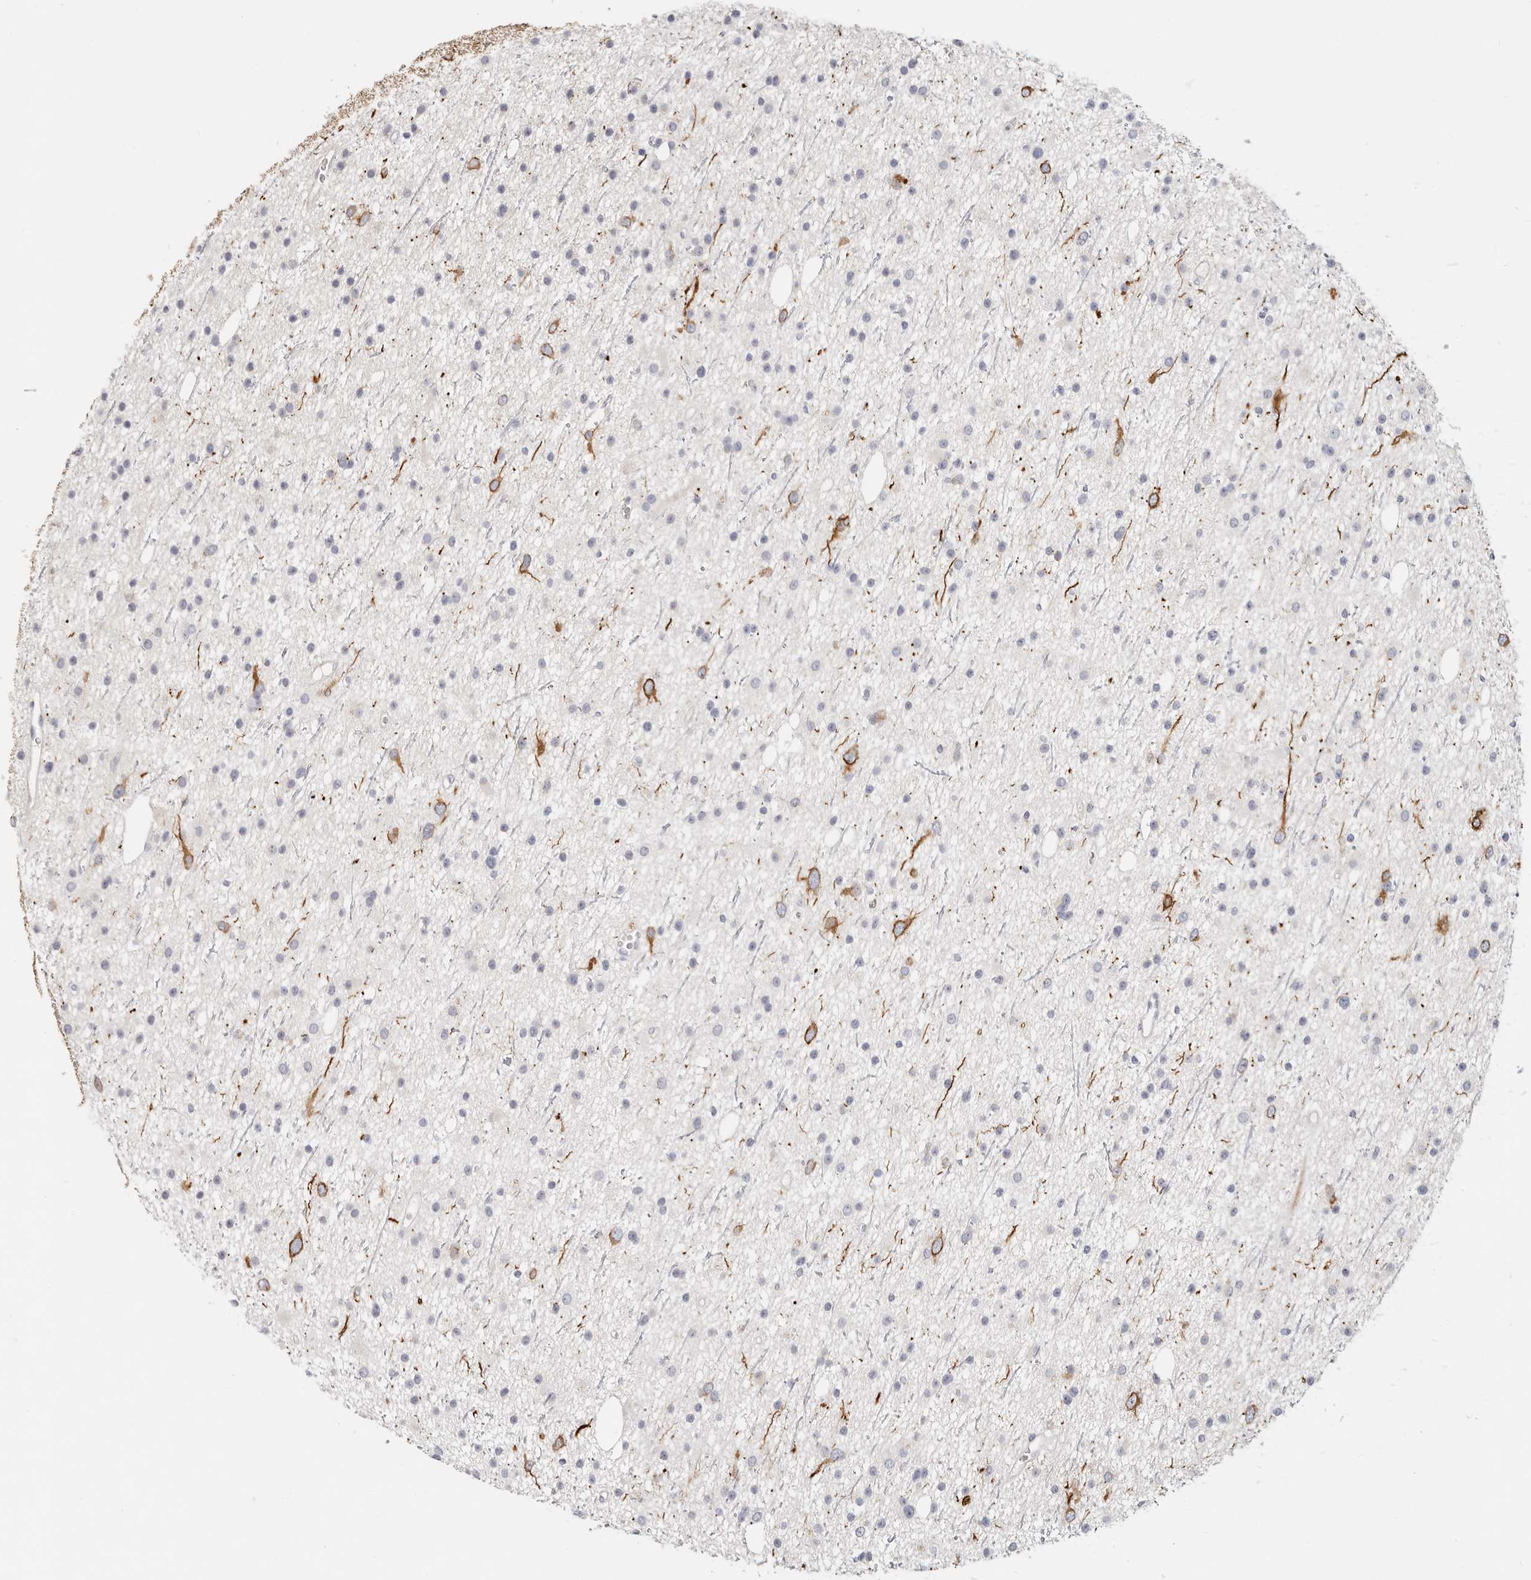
{"staining": {"intensity": "negative", "quantity": "none", "location": "none"}, "tissue": "glioma", "cell_type": "Tumor cells", "image_type": "cancer", "snomed": [{"axis": "morphology", "description": "Glioma, malignant, Low grade"}, {"axis": "topography", "description": "Cerebral cortex"}], "caption": "Immunohistochemical staining of malignant low-grade glioma demonstrates no significant positivity in tumor cells.", "gene": "ZRANB1", "patient": {"sex": "female", "age": 39}}